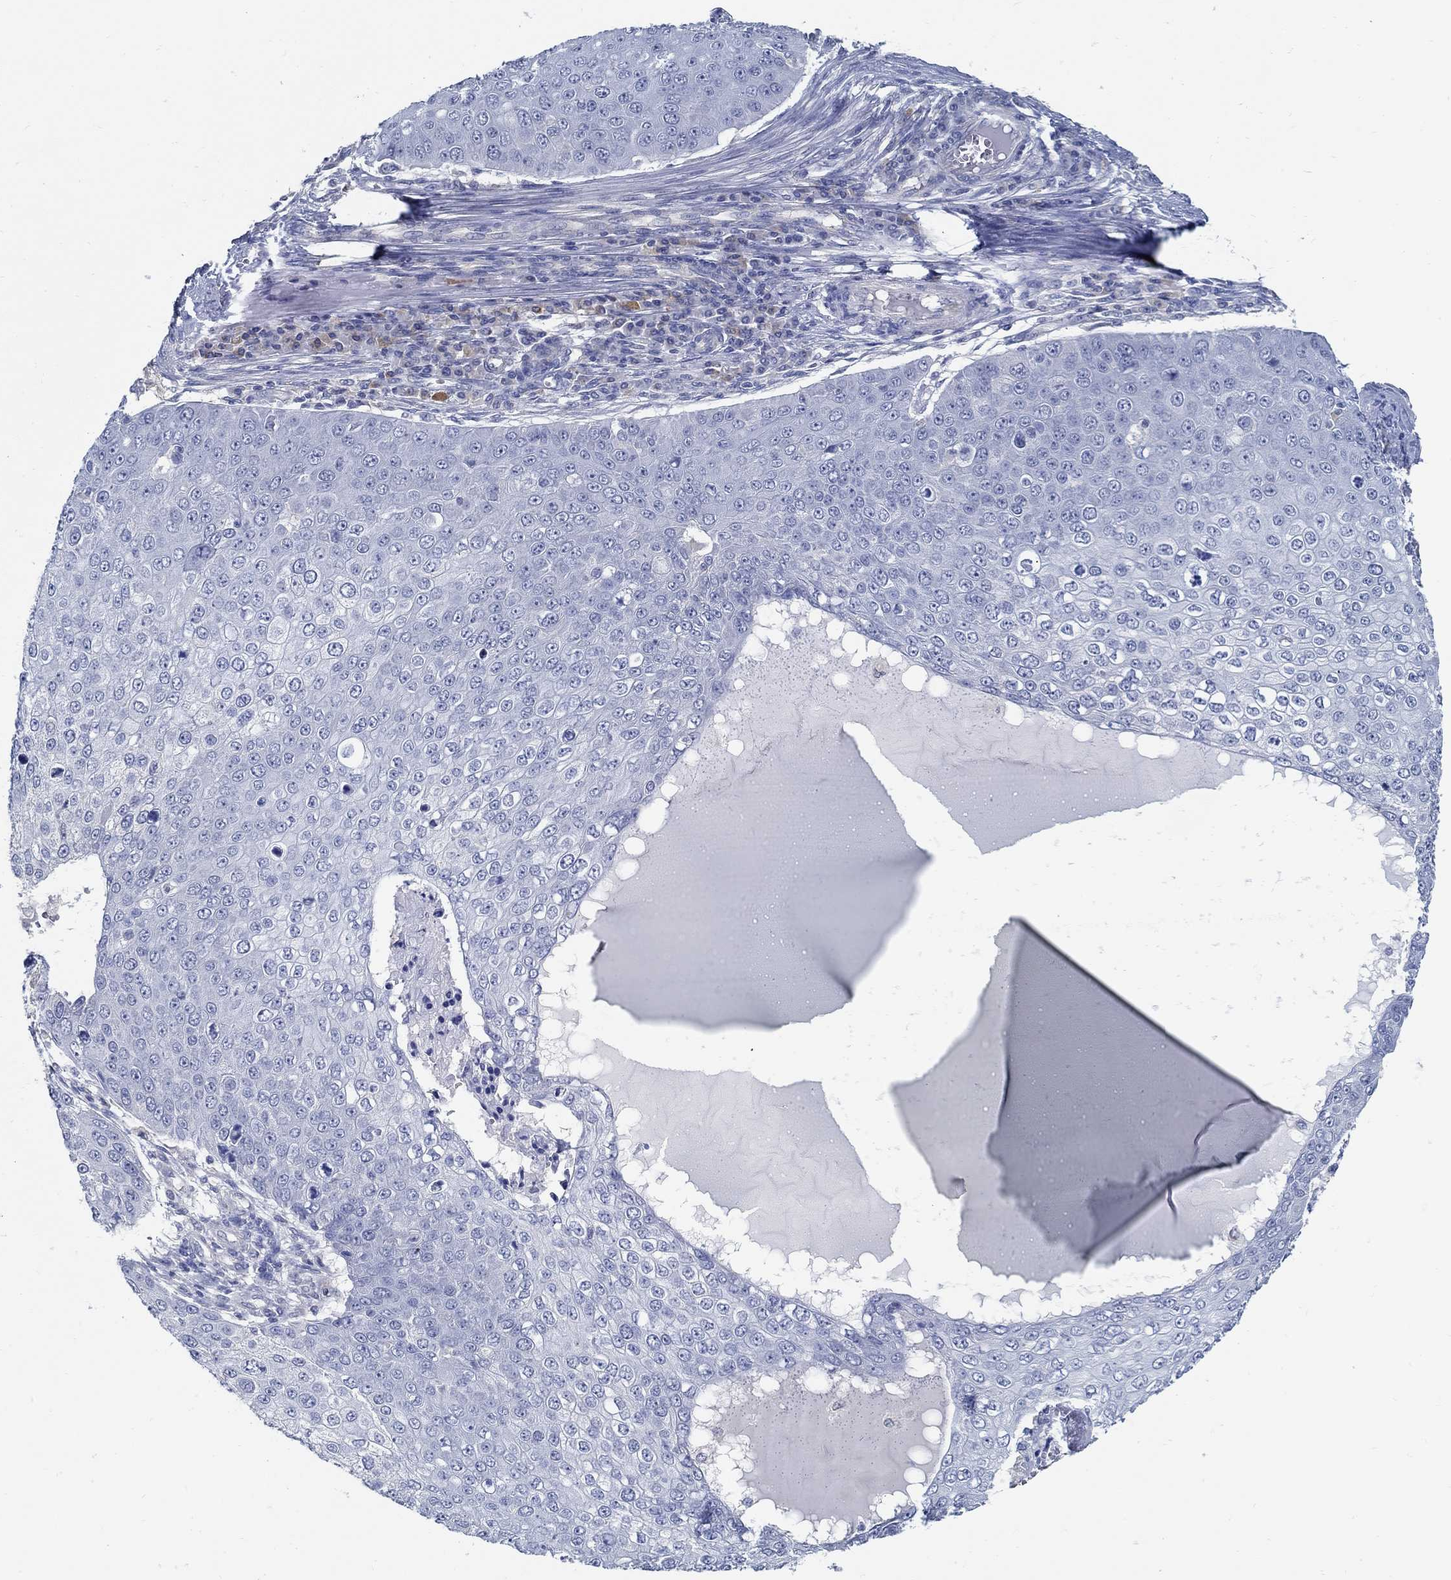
{"staining": {"intensity": "negative", "quantity": "none", "location": "none"}, "tissue": "skin cancer", "cell_type": "Tumor cells", "image_type": "cancer", "snomed": [{"axis": "morphology", "description": "Squamous cell carcinoma, NOS"}, {"axis": "topography", "description": "Skin"}], "caption": "The immunohistochemistry micrograph has no significant staining in tumor cells of skin cancer tissue.", "gene": "PCDH11X", "patient": {"sex": "male", "age": 71}}